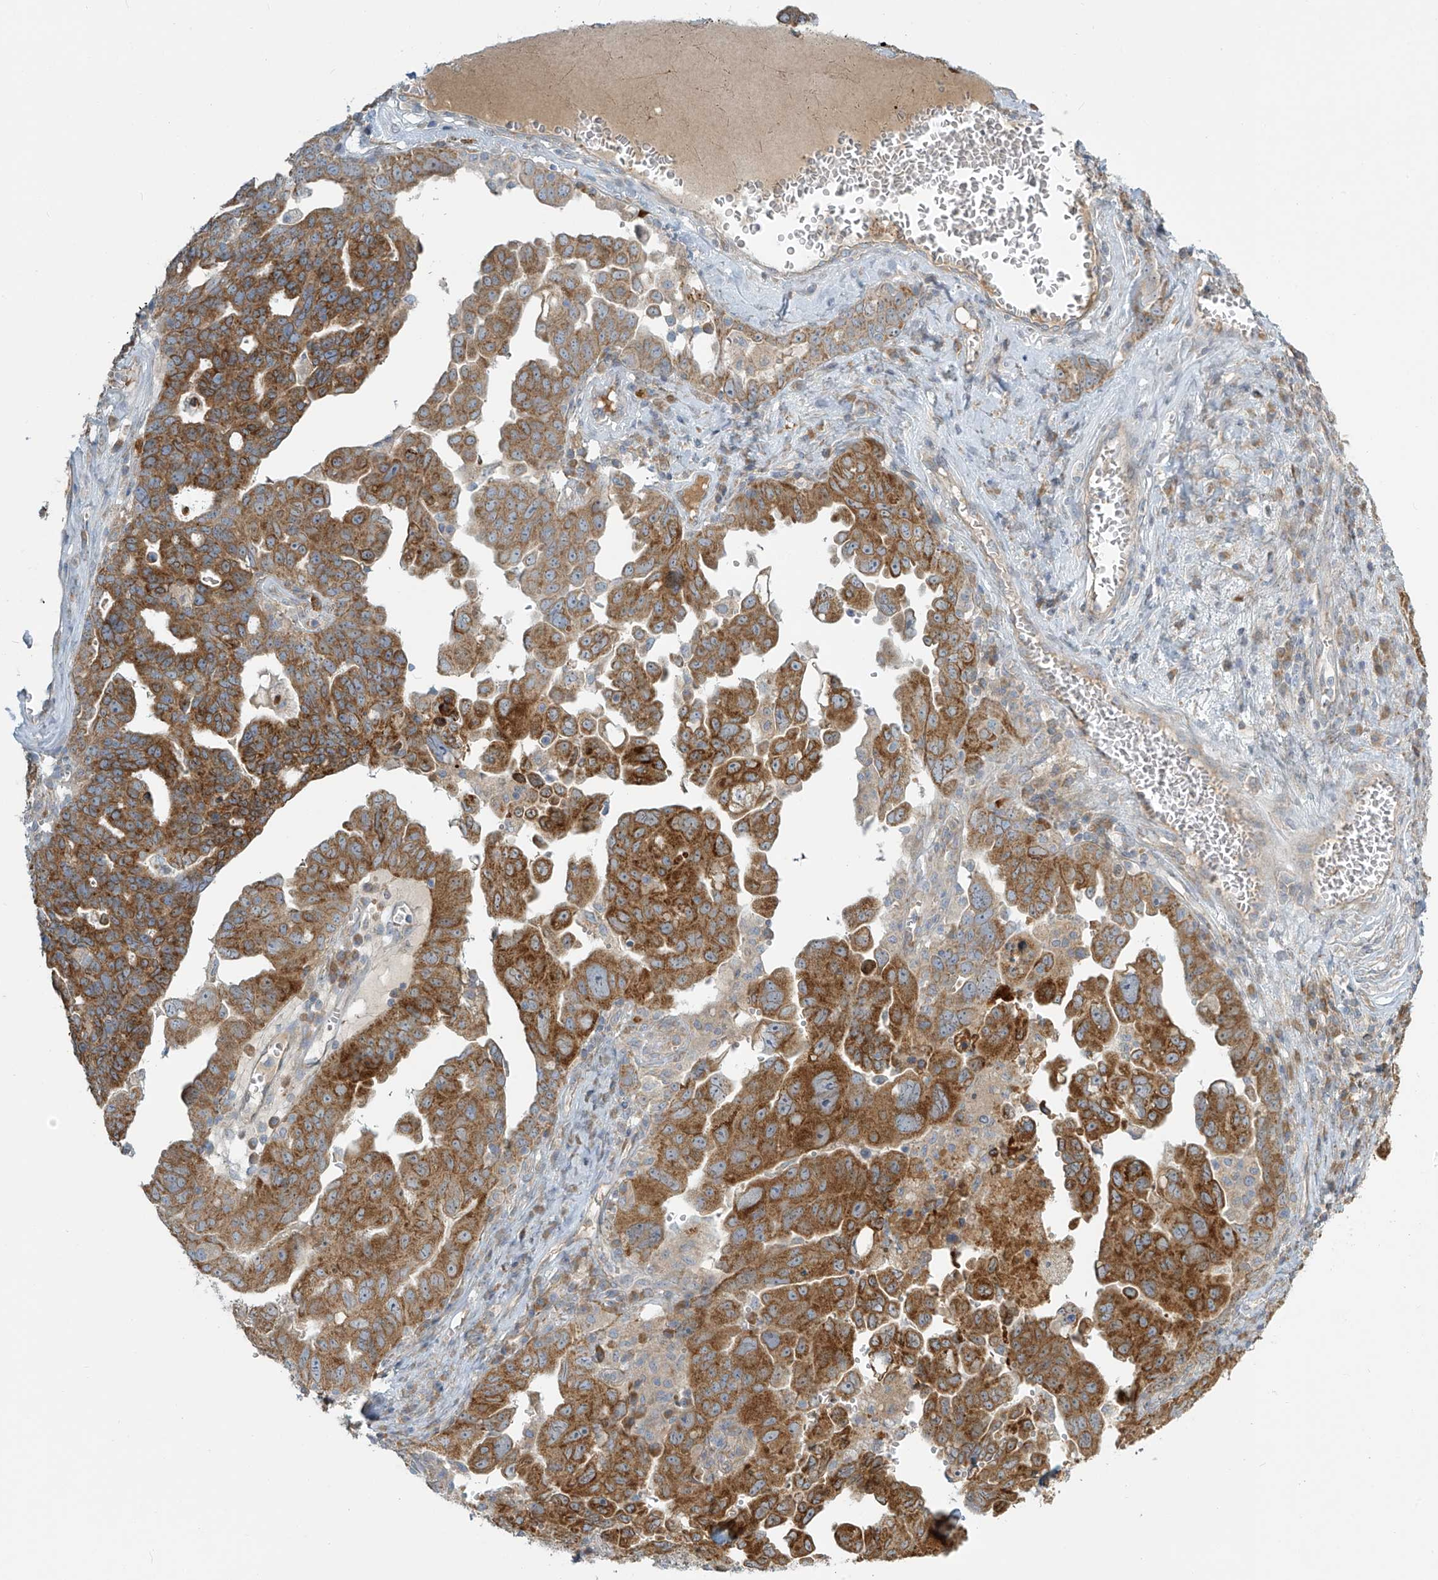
{"staining": {"intensity": "moderate", "quantity": ">75%", "location": "cytoplasmic/membranous"}, "tissue": "ovarian cancer", "cell_type": "Tumor cells", "image_type": "cancer", "snomed": [{"axis": "morphology", "description": "Carcinoma, endometroid"}, {"axis": "topography", "description": "Ovary"}], "caption": "The immunohistochemical stain labels moderate cytoplasmic/membranous expression in tumor cells of endometroid carcinoma (ovarian) tissue.", "gene": "LZTS3", "patient": {"sex": "female", "age": 62}}